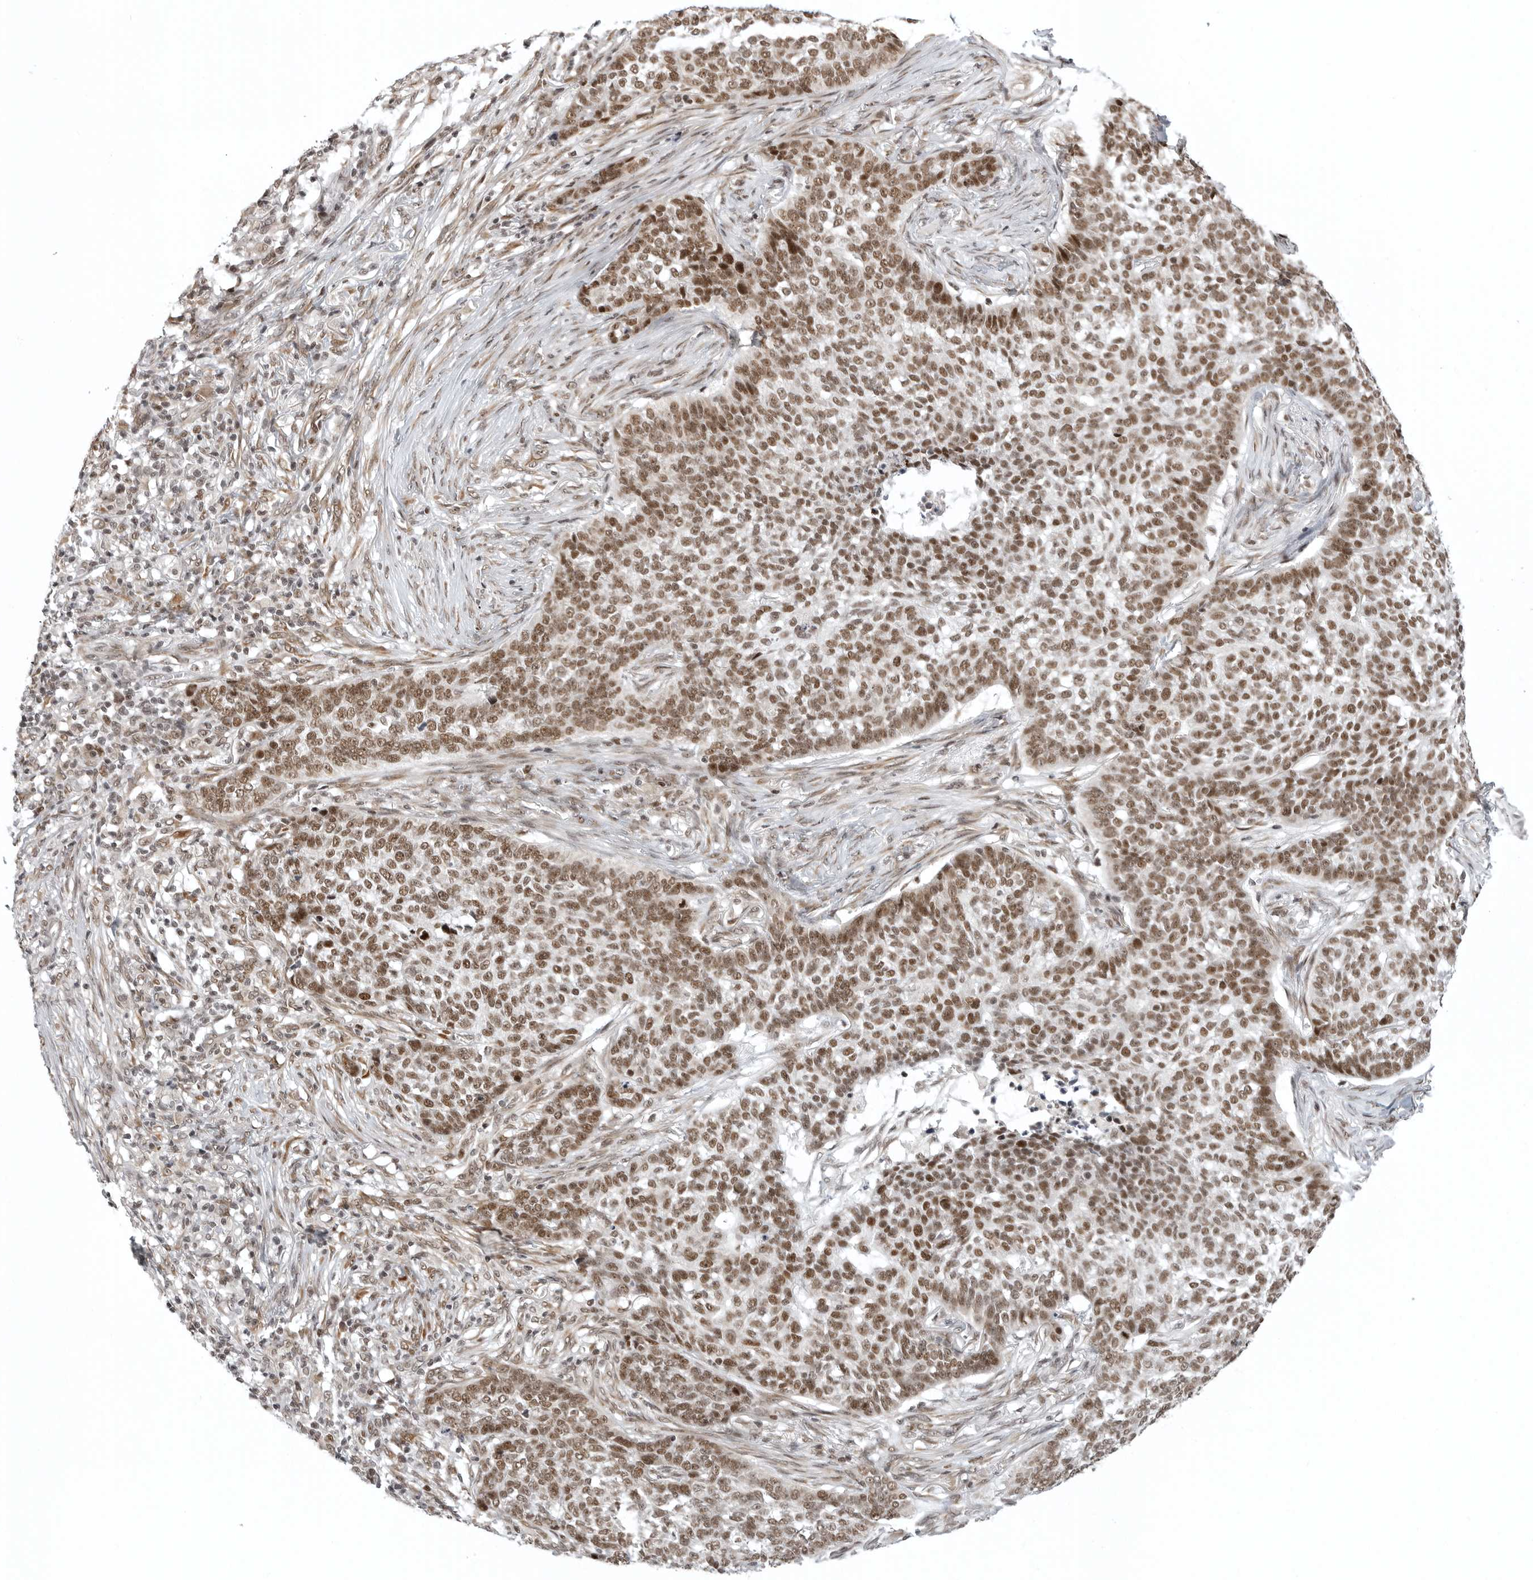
{"staining": {"intensity": "moderate", "quantity": ">75%", "location": "nuclear"}, "tissue": "skin cancer", "cell_type": "Tumor cells", "image_type": "cancer", "snomed": [{"axis": "morphology", "description": "Basal cell carcinoma"}, {"axis": "topography", "description": "Skin"}], "caption": "Human skin cancer stained with a protein marker reveals moderate staining in tumor cells.", "gene": "PRDM10", "patient": {"sex": "male", "age": 85}}